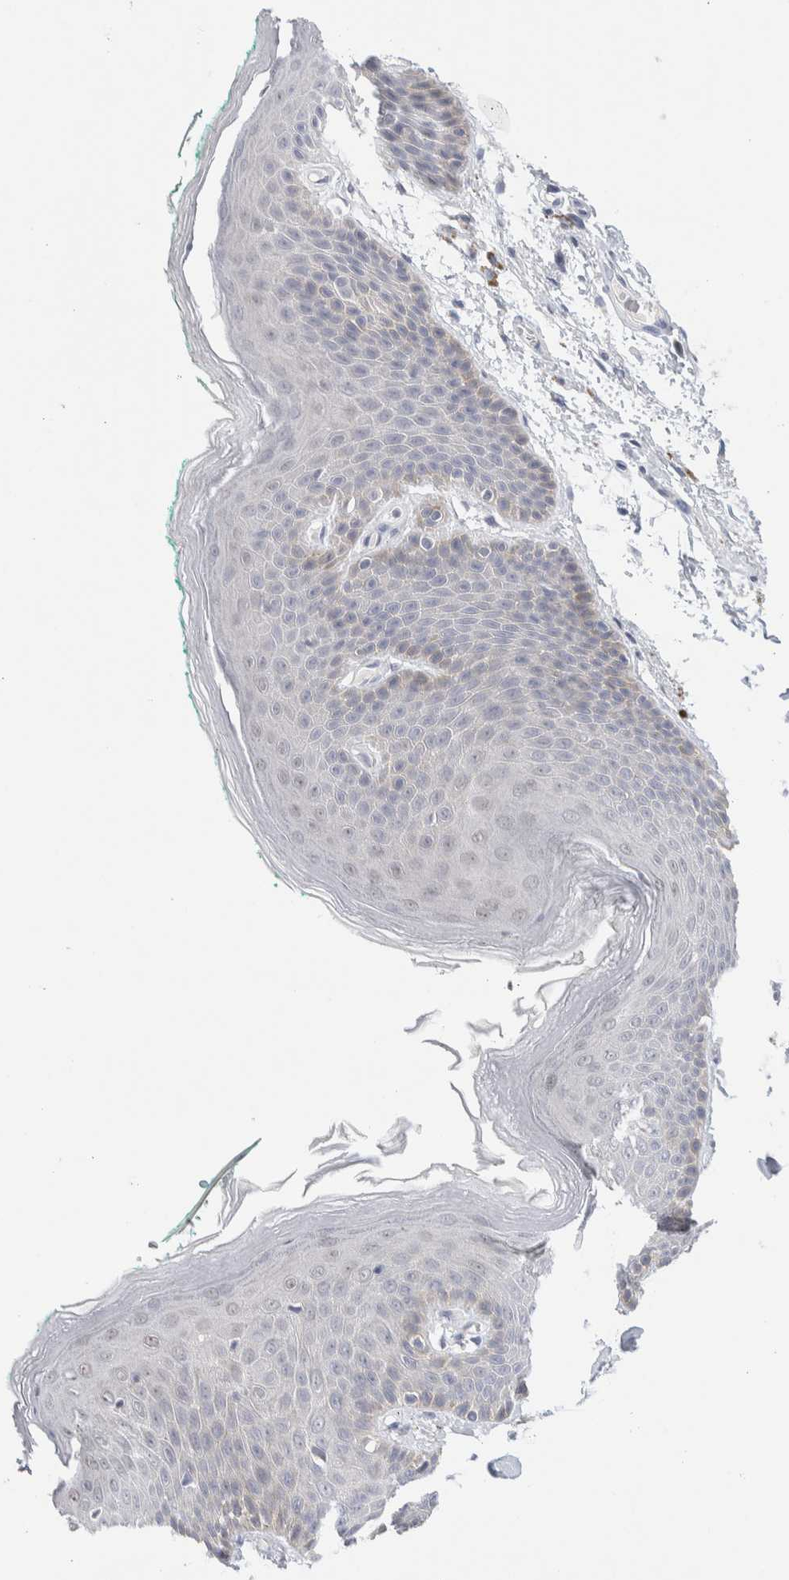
{"staining": {"intensity": "weak", "quantity": "<25%", "location": "nuclear"}, "tissue": "skin", "cell_type": "Epidermal cells", "image_type": "normal", "snomed": [{"axis": "morphology", "description": "Normal tissue, NOS"}, {"axis": "topography", "description": "Anal"}], "caption": "High magnification brightfield microscopy of benign skin stained with DAB (brown) and counterstained with hematoxylin (blue): epidermal cells show no significant positivity.", "gene": "DNAJB6", "patient": {"sex": "male", "age": 74}}